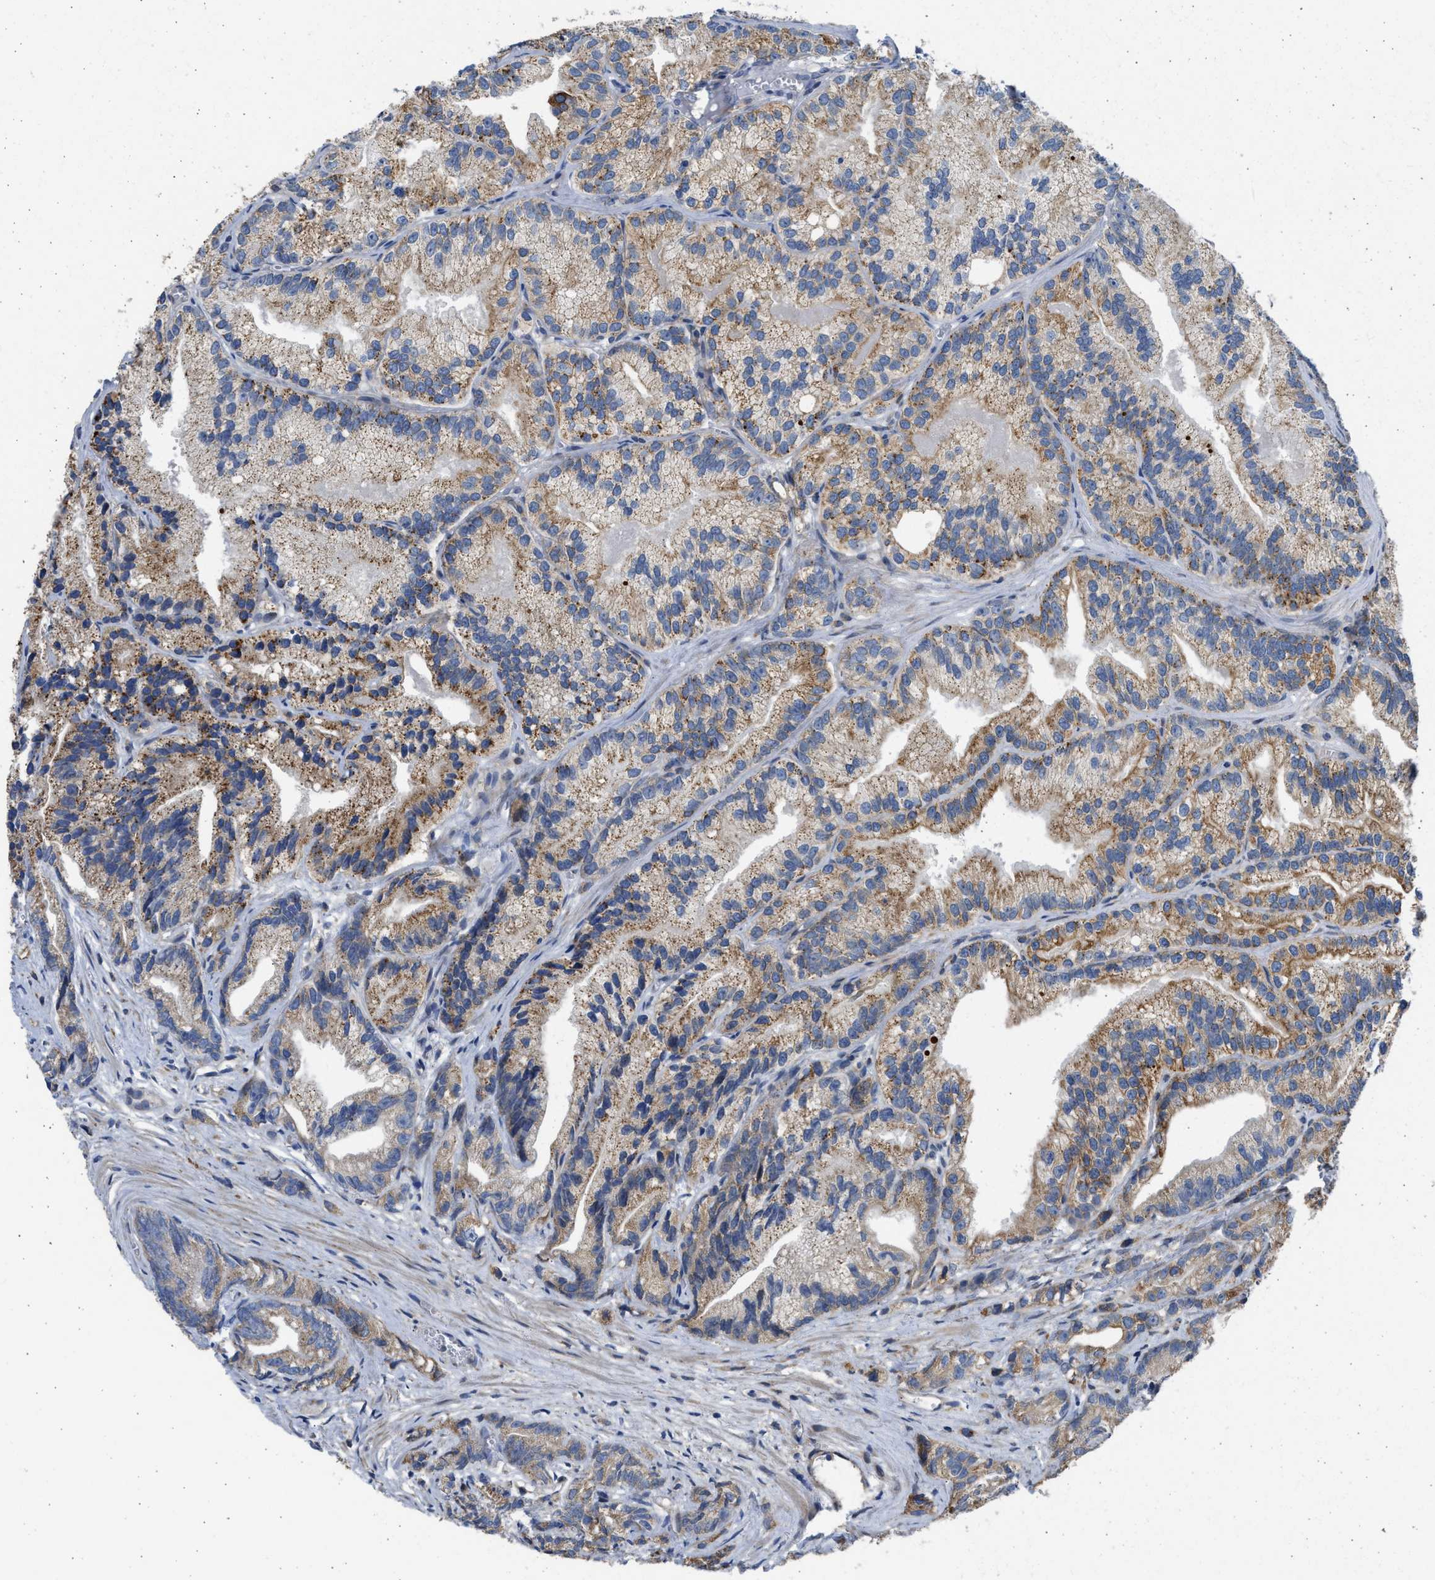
{"staining": {"intensity": "moderate", "quantity": ">75%", "location": "cytoplasmic/membranous"}, "tissue": "prostate cancer", "cell_type": "Tumor cells", "image_type": "cancer", "snomed": [{"axis": "morphology", "description": "Adenocarcinoma, Low grade"}, {"axis": "topography", "description": "Prostate"}], "caption": "This photomicrograph exhibits immunohistochemistry (IHC) staining of prostate low-grade adenocarcinoma, with medium moderate cytoplasmic/membranous positivity in about >75% of tumor cells.", "gene": "PLD2", "patient": {"sex": "male", "age": 89}}